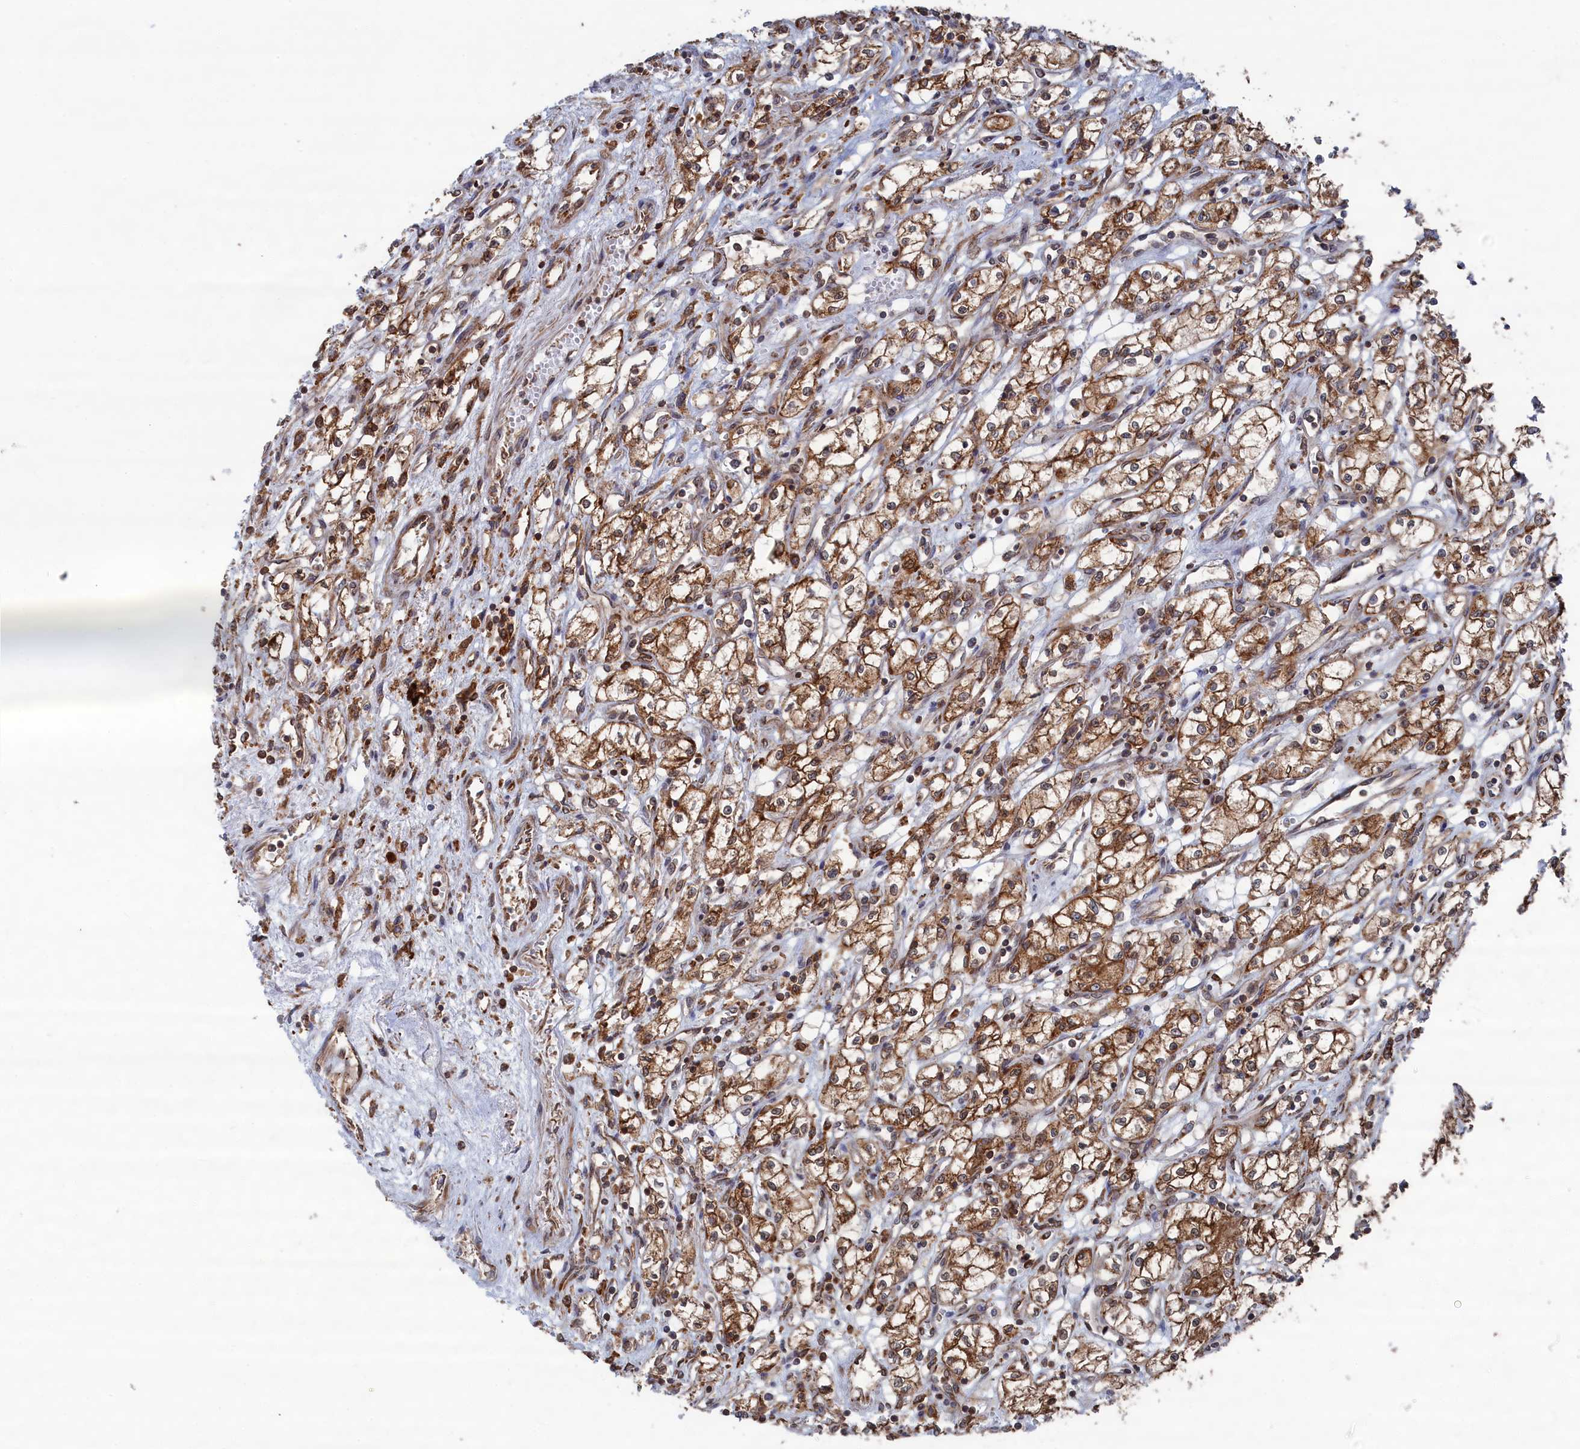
{"staining": {"intensity": "moderate", "quantity": ">75%", "location": "cytoplasmic/membranous"}, "tissue": "renal cancer", "cell_type": "Tumor cells", "image_type": "cancer", "snomed": [{"axis": "morphology", "description": "Adenocarcinoma, NOS"}, {"axis": "topography", "description": "Kidney"}], "caption": "IHC (DAB) staining of renal cancer shows moderate cytoplasmic/membranous protein expression in approximately >75% of tumor cells. (IHC, brightfield microscopy, high magnification).", "gene": "BPIFB6", "patient": {"sex": "male", "age": 59}}